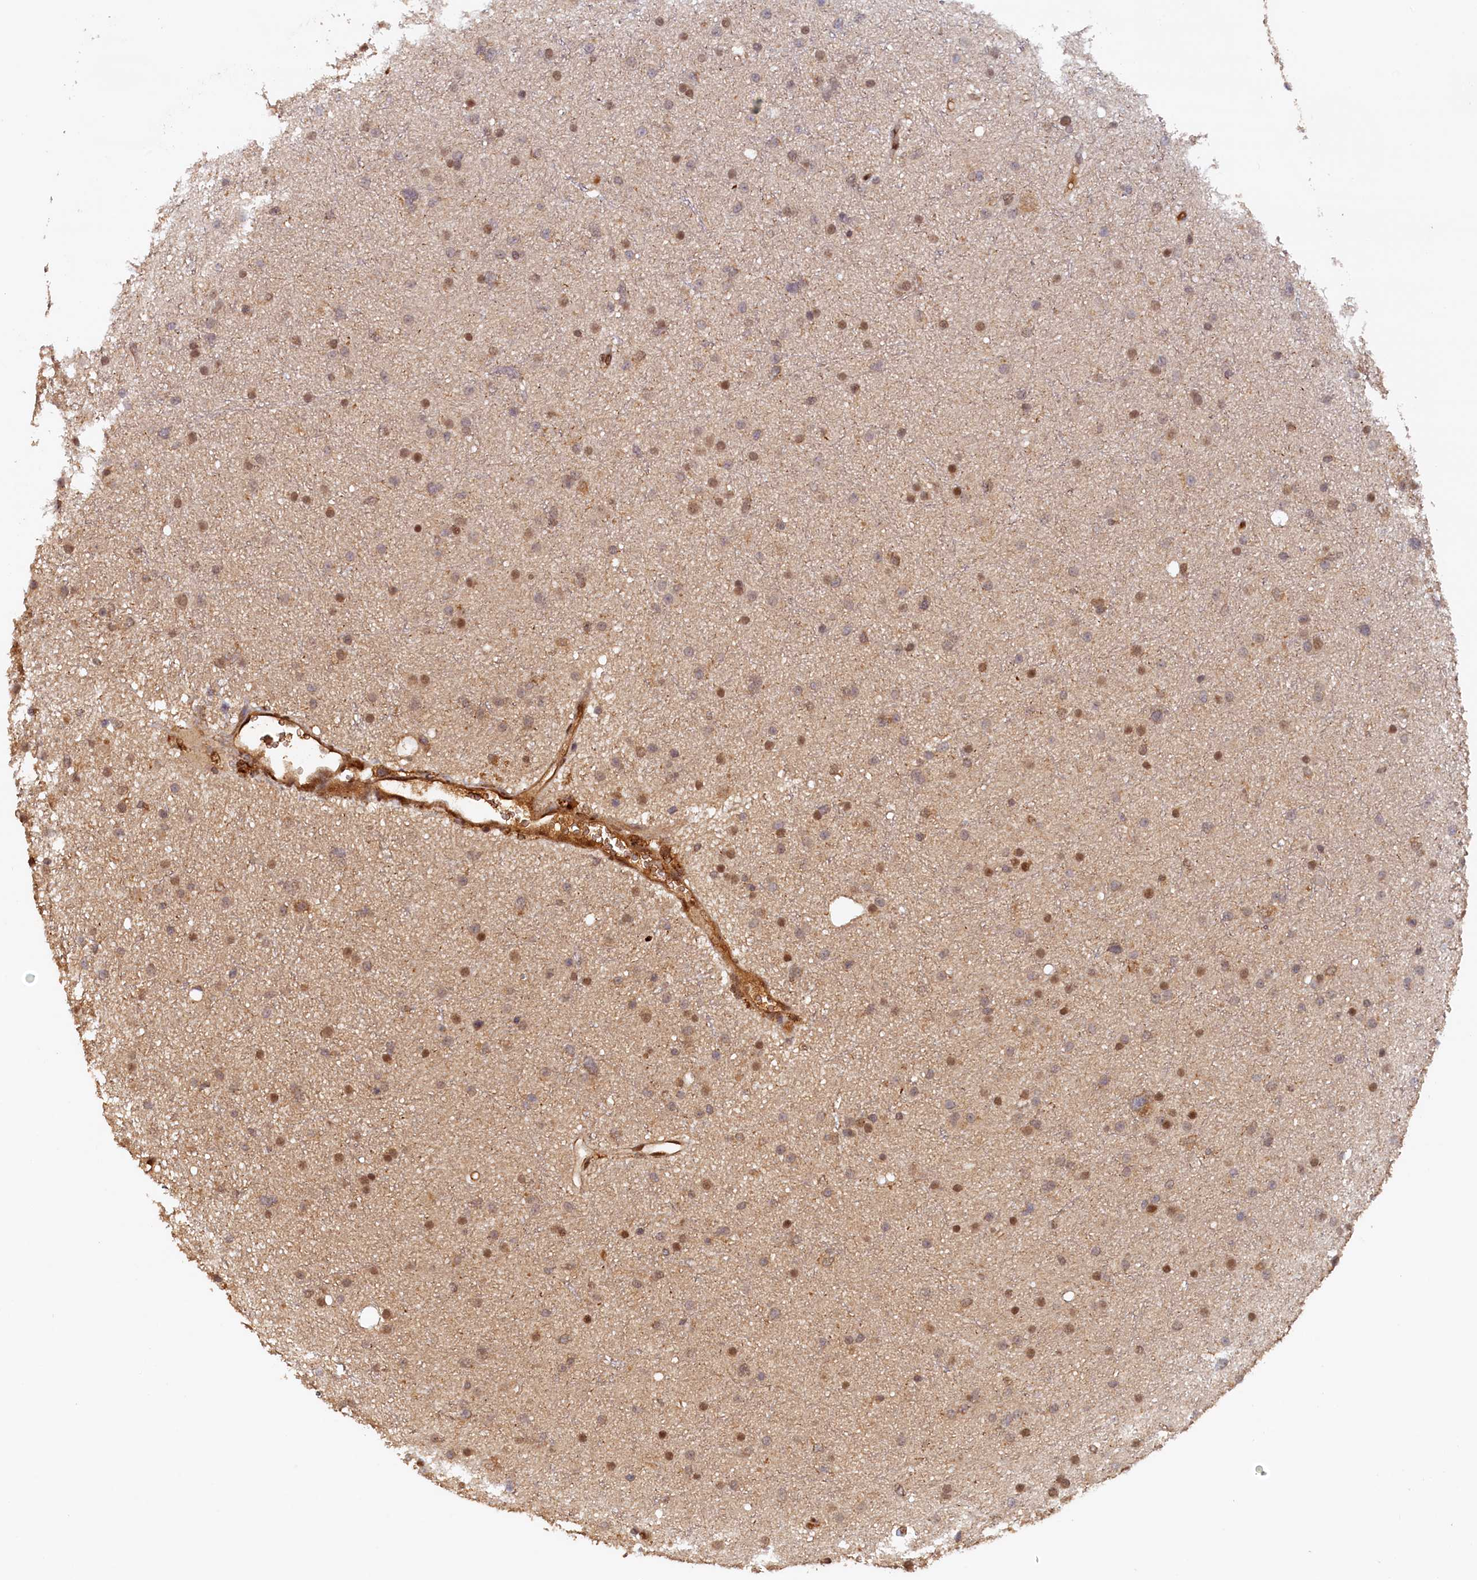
{"staining": {"intensity": "moderate", "quantity": "25%-75%", "location": "nuclear"}, "tissue": "glioma", "cell_type": "Tumor cells", "image_type": "cancer", "snomed": [{"axis": "morphology", "description": "Glioma, malignant, Low grade"}, {"axis": "topography", "description": "Cerebral cortex"}], "caption": "Protein staining displays moderate nuclear positivity in approximately 25%-75% of tumor cells in glioma.", "gene": "UBL7", "patient": {"sex": "female", "age": 39}}